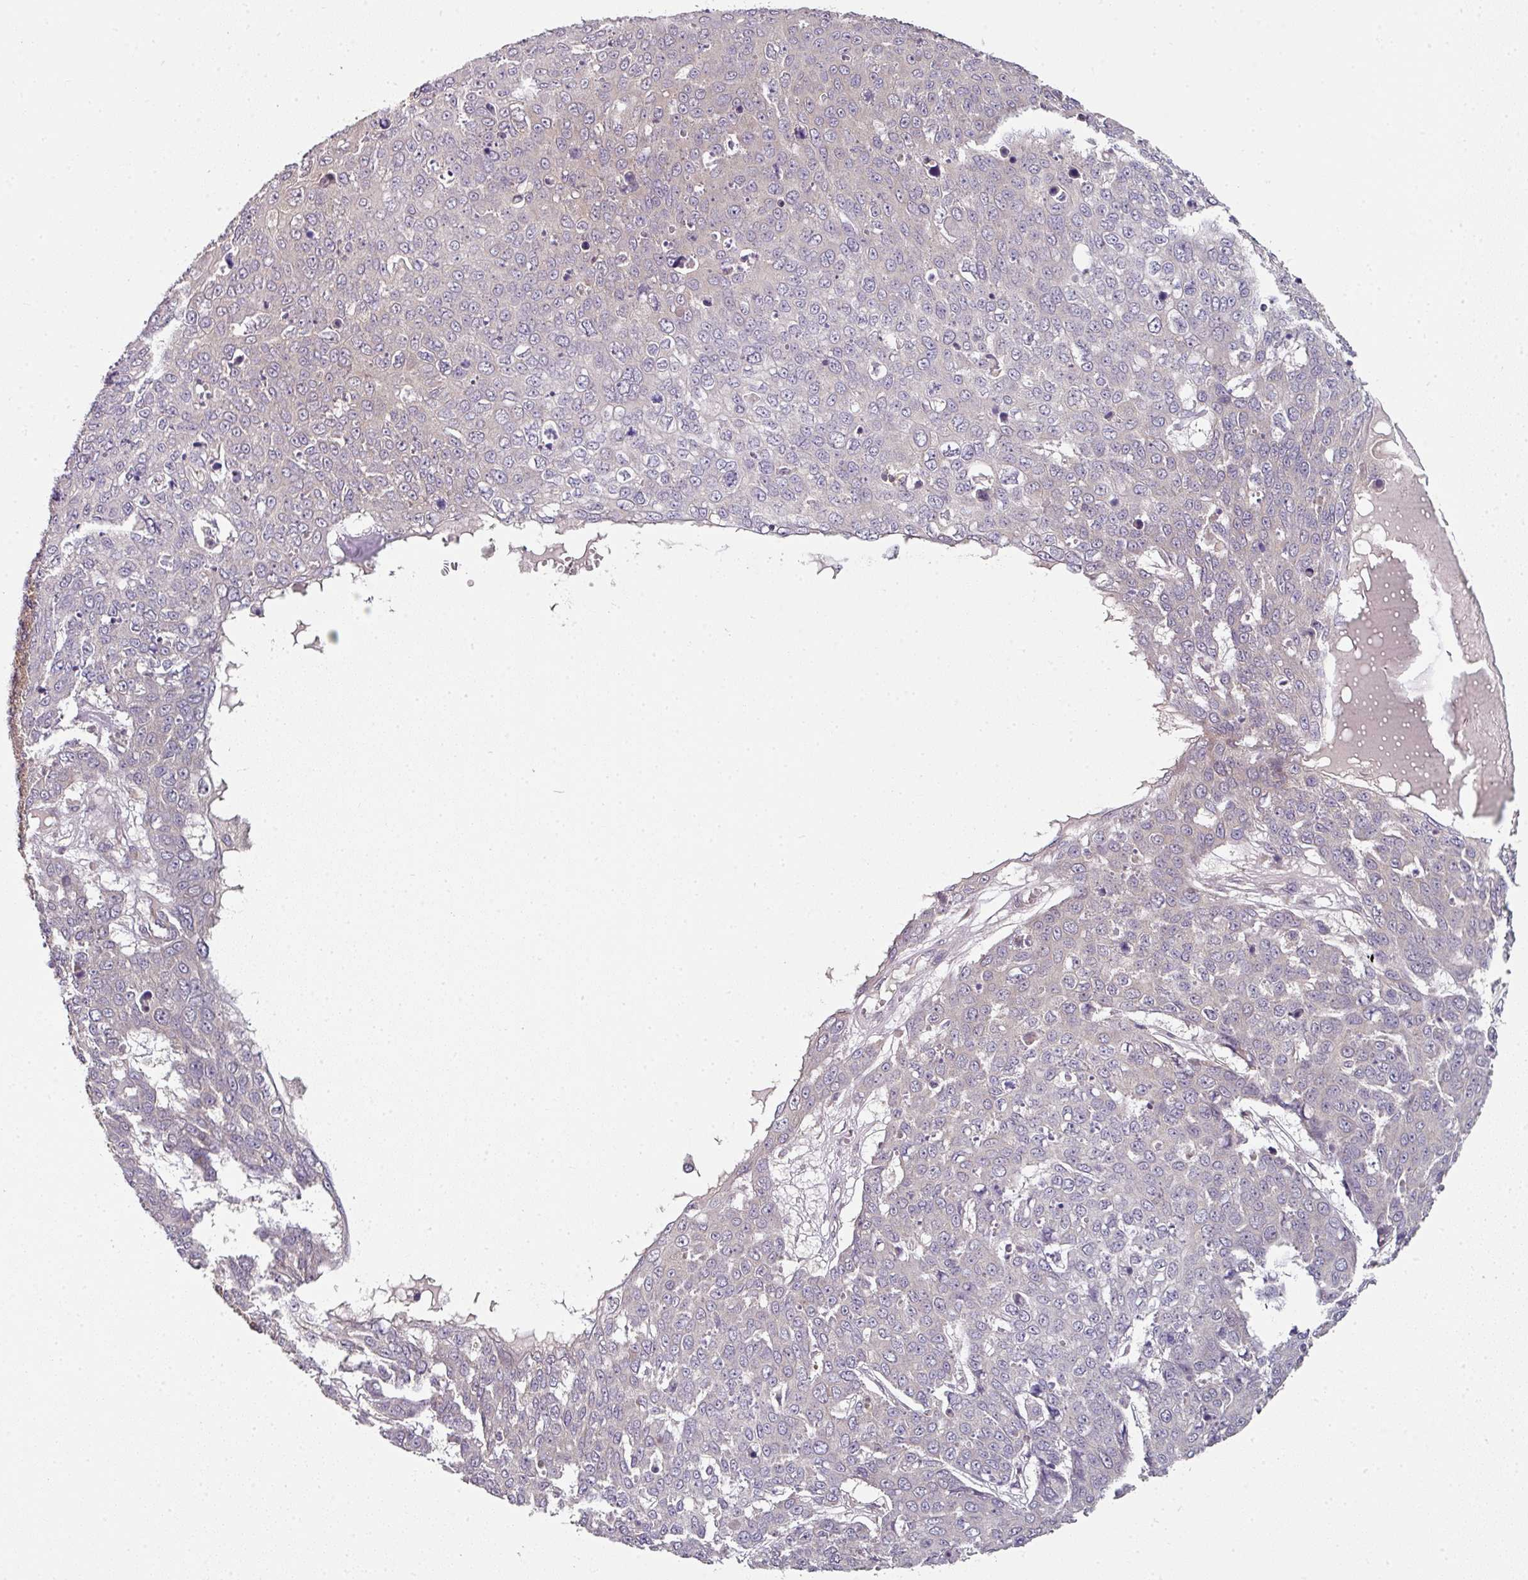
{"staining": {"intensity": "weak", "quantity": "<25%", "location": "cytoplasmic/membranous"}, "tissue": "skin cancer", "cell_type": "Tumor cells", "image_type": "cancer", "snomed": [{"axis": "morphology", "description": "Squamous cell carcinoma, NOS"}, {"axis": "topography", "description": "Skin"}], "caption": "Immunohistochemistry (IHC) image of human squamous cell carcinoma (skin) stained for a protein (brown), which exhibits no expression in tumor cells.", "gene": "MAP2K2", "patient": {"sex": "male", "age": 71}}